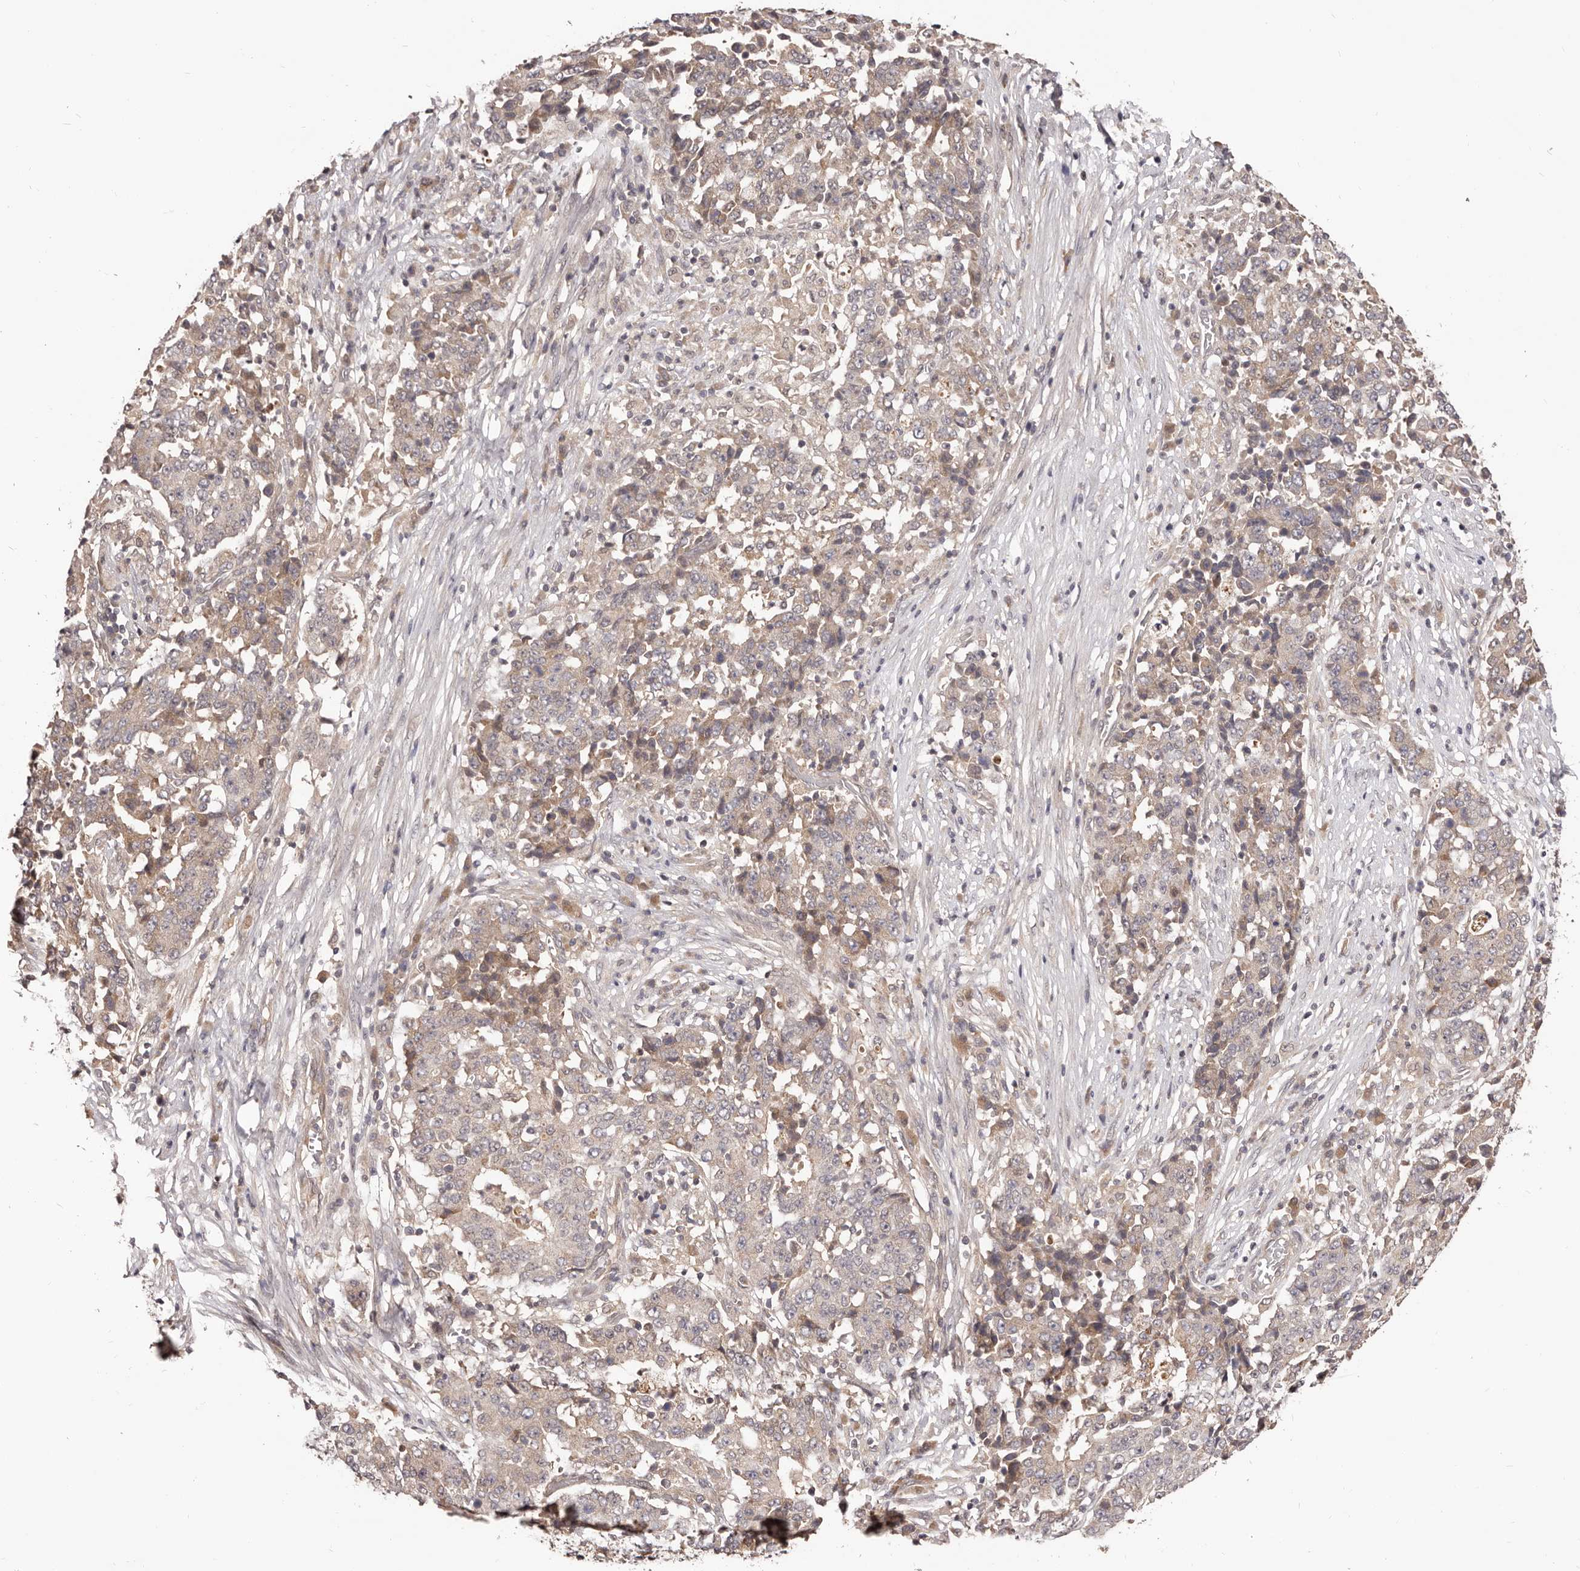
{"staining": {"intensity": "weak", "quantity": ">75%", "location": "cytoplasmic/membranous"}, "tissue": "stomach cancer", "cell_type": "Tumor cells", "image_type": "cancer", "snomed": [{"axis": "morphology", "description": "Adenocarcinoma, NOS"}, {"axis": "topography", "description": "Stomach"}], "caption": "IHC of stomach cancer (adenocarcinoma) demonstrates low levels of weak cytoplasmic/membranous positivity in approximately >75% of tumor cells. (DAB (3,3'-diaminobenzidine) IHC, brown staining for protein, blue staining for nuclei).", "gene": "MDP1", "patient": {"sex": "male", "age": 59}}